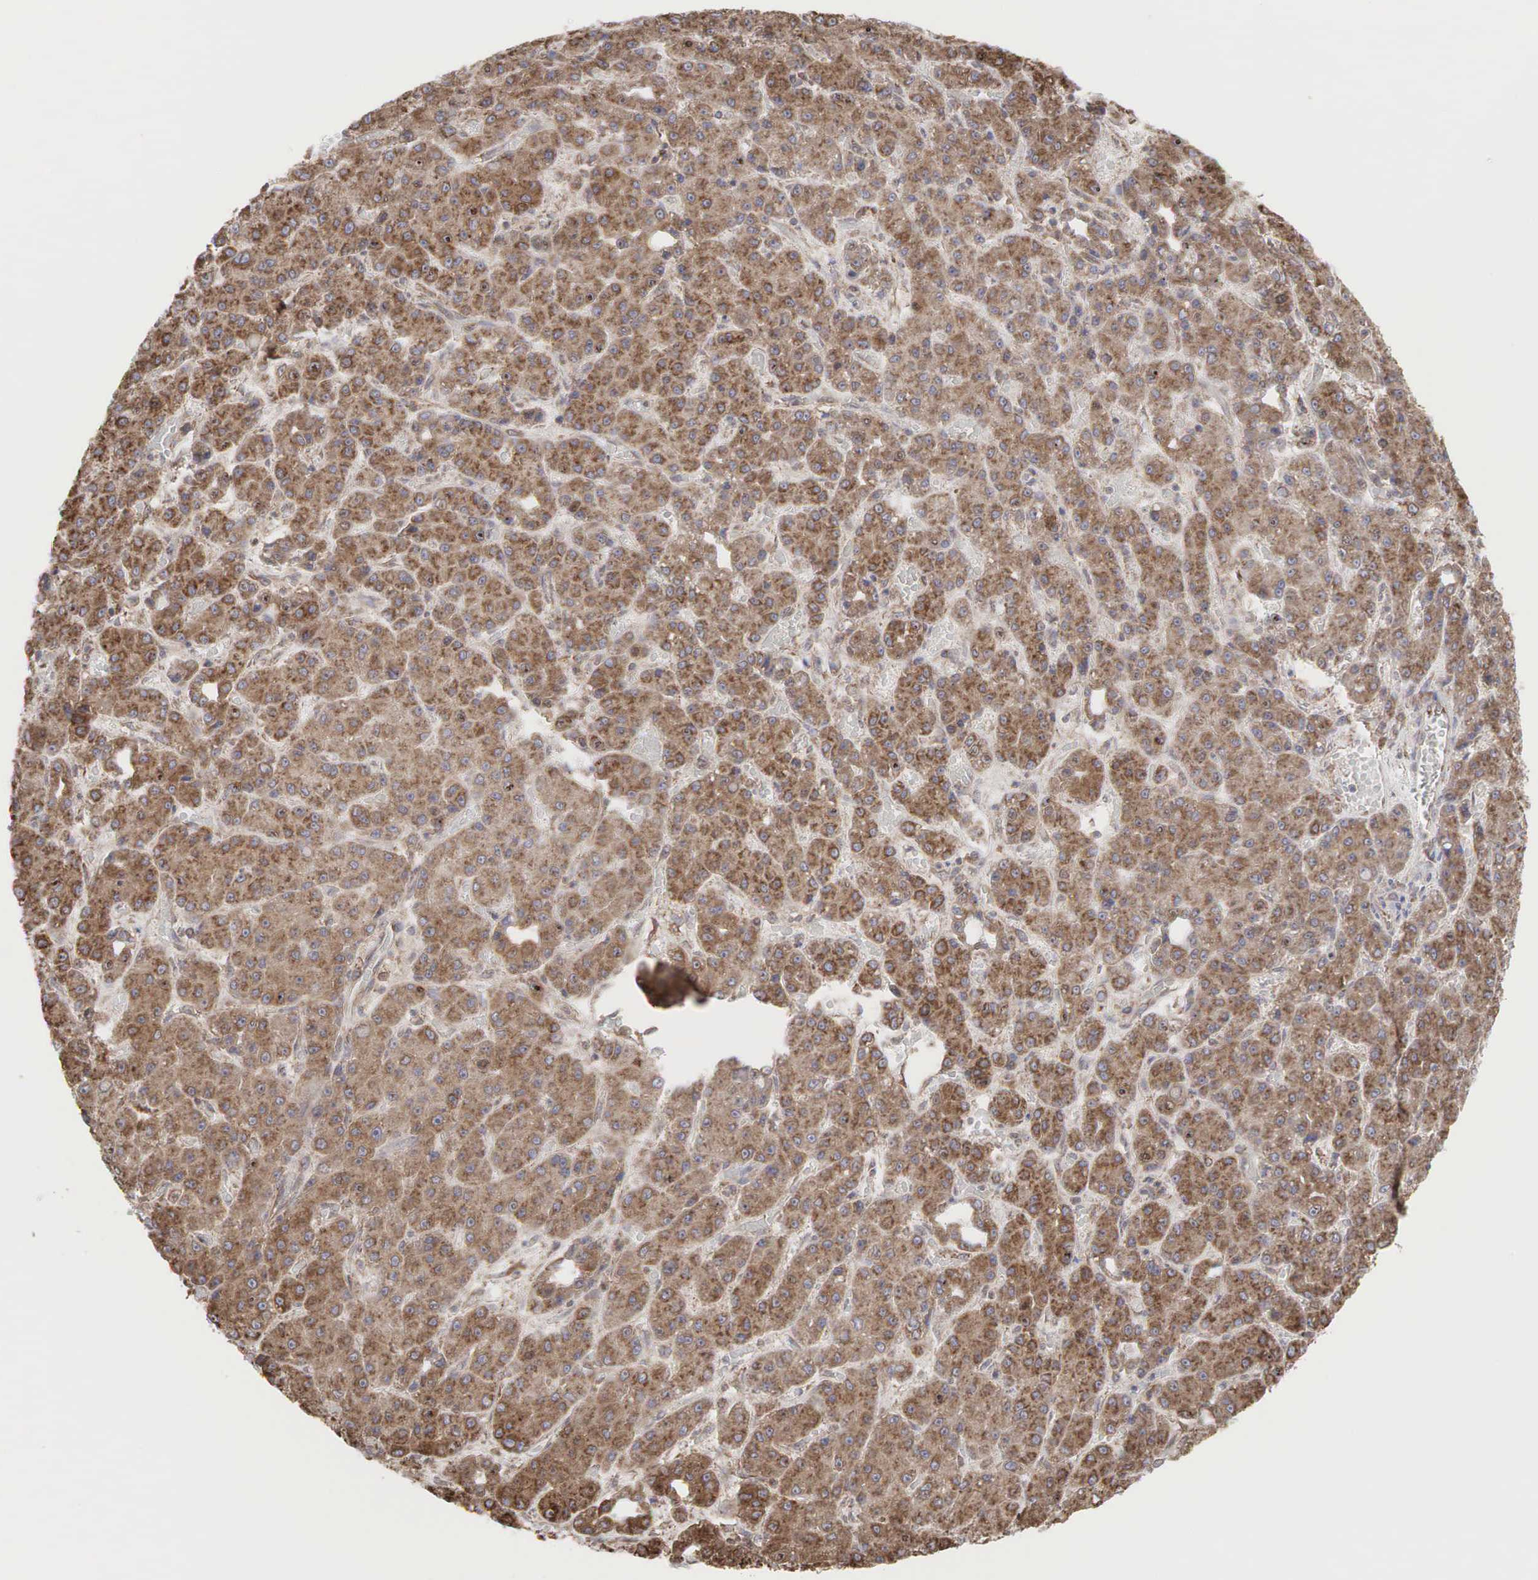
{"staining": {"intensity": "moderate", "quantity": ">75%", "location": "cytoplasmic/membranous"}, "tissue": "liver cancer", "cell_type": "Tumor cells", "image_type": "cancer", "snomed": [{"axis": "morphology", "description": "Carcinoma, Hepatocellular, NOS"}, {"axis": "topography", "description": "Liver"}], "caption": "High-power microscopy captured an immunohistochemistry (IHC) histopathology image of liver cancer (hepatocellular carcinoma), revealing moderate cytoplasmic/membranous expression in approximately >75% of tumor cells.", "gene": "PABPC5", "patient": {"sex": "male", "age": 69}}